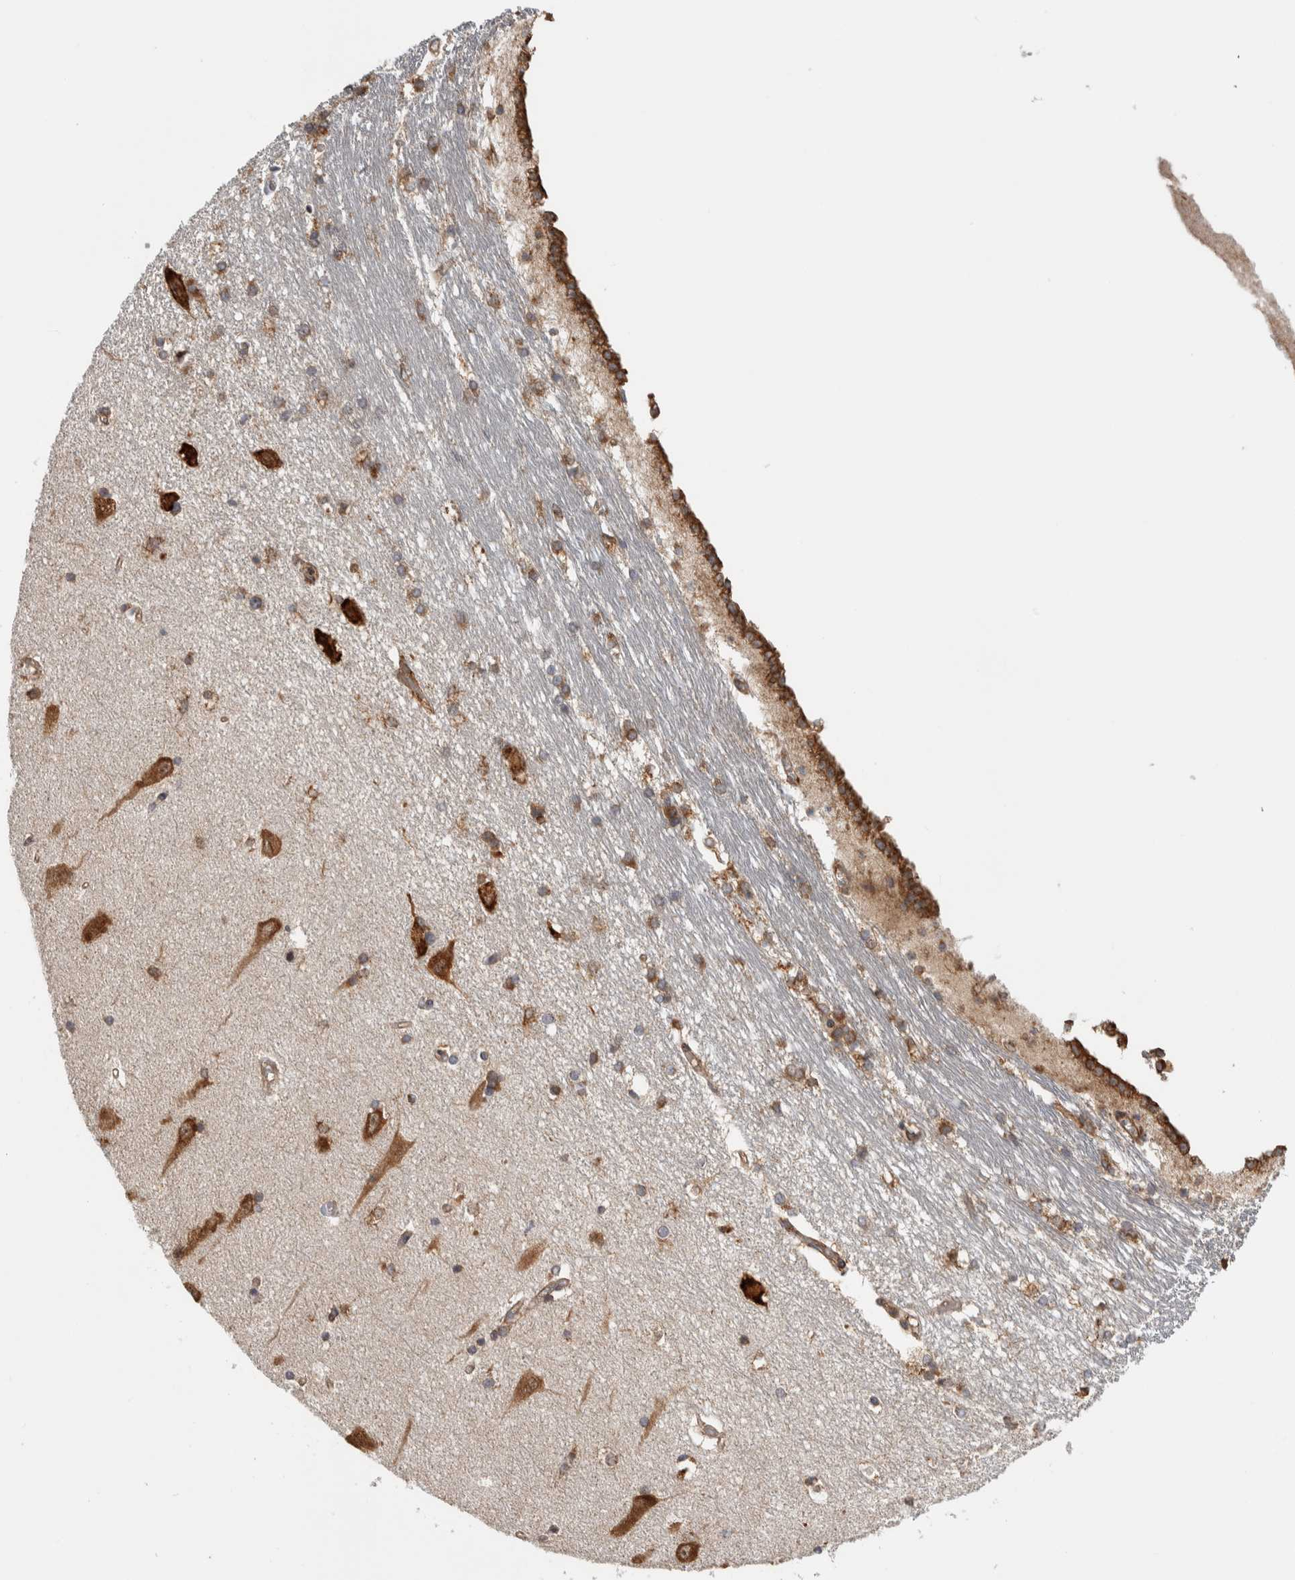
{"staining": {"intensity": "strong", "quantity": "<25%", "location": "cytoplasmic/membranous"}, "tissue": "hippocampus", "cell_type": "Glial cells", "image_type": "normal", "snomed": [{"axis": "morphology", "description": "Normal tissue, NOS"}, {"axis": "topography", "description": "Hippocampus"}], "caption": "Strong cytoplasmic/membranous expression for a protein is present in approximately <25% of glial cells of normal hippocampus using immunohistochemistry (IHC).", "gene": "EIF3H", "patient": {"sex": "male", "age": 45}}